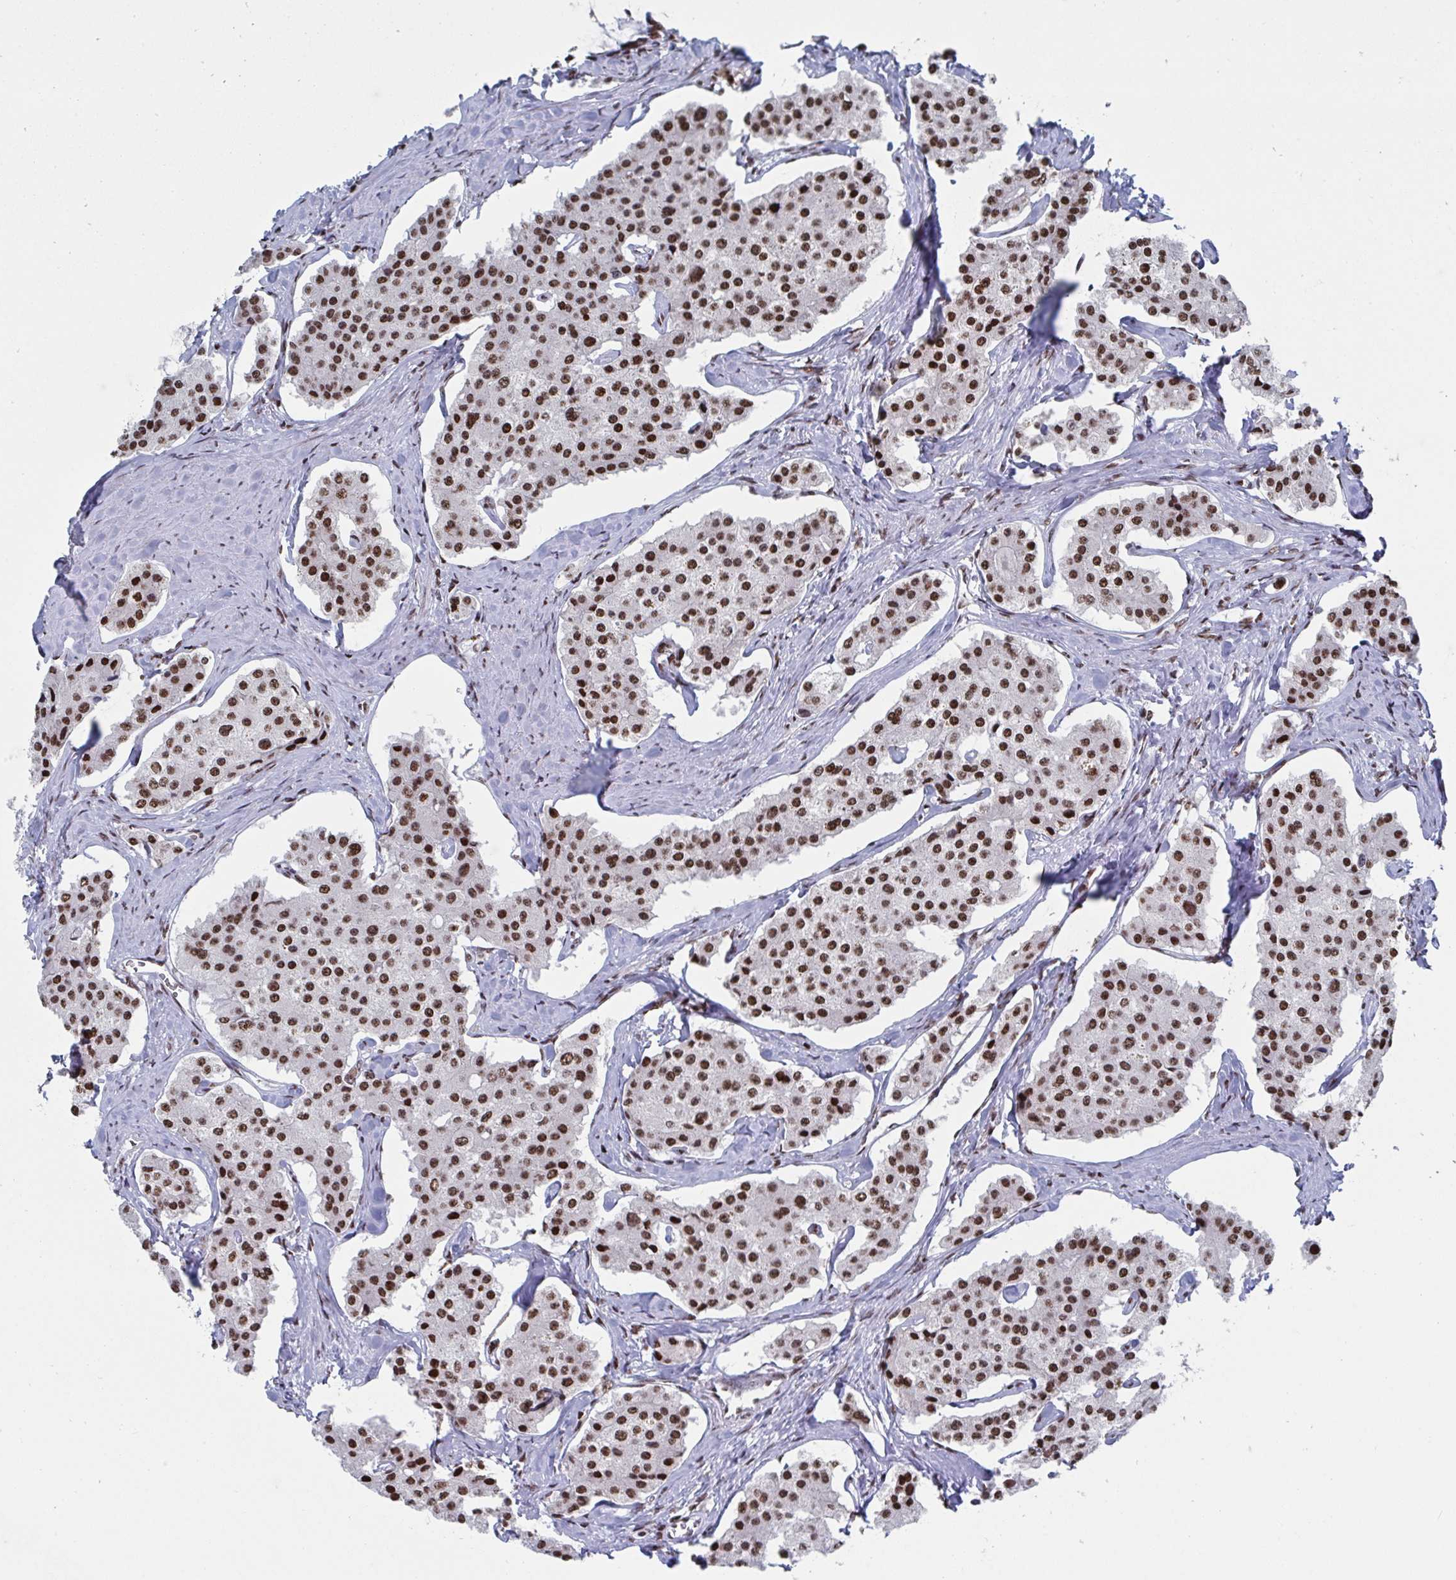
{"staining": {"intensity": "strong", "quantity": ">75%", "location": "nuclear"}, "tissue": "carcinoid", "cell_type": "Tumor cells", "image_type": "cancer", "snomed": [{"axis": "morphology", "description": "Carcinoid, malignant, NOS"}, {"axis": "topography", "description": "Small intestine"}], "caption": "The immunohistochemical stain labels strong nuclear staining in tumor cells of carcinoid tissue. (Stains: DAB in brown, nuclei in blue, Microscopy: brightfield microscopy at high magnification).", "gene": "ZNF607", "patient": {"sex": "female", "age": 65}}